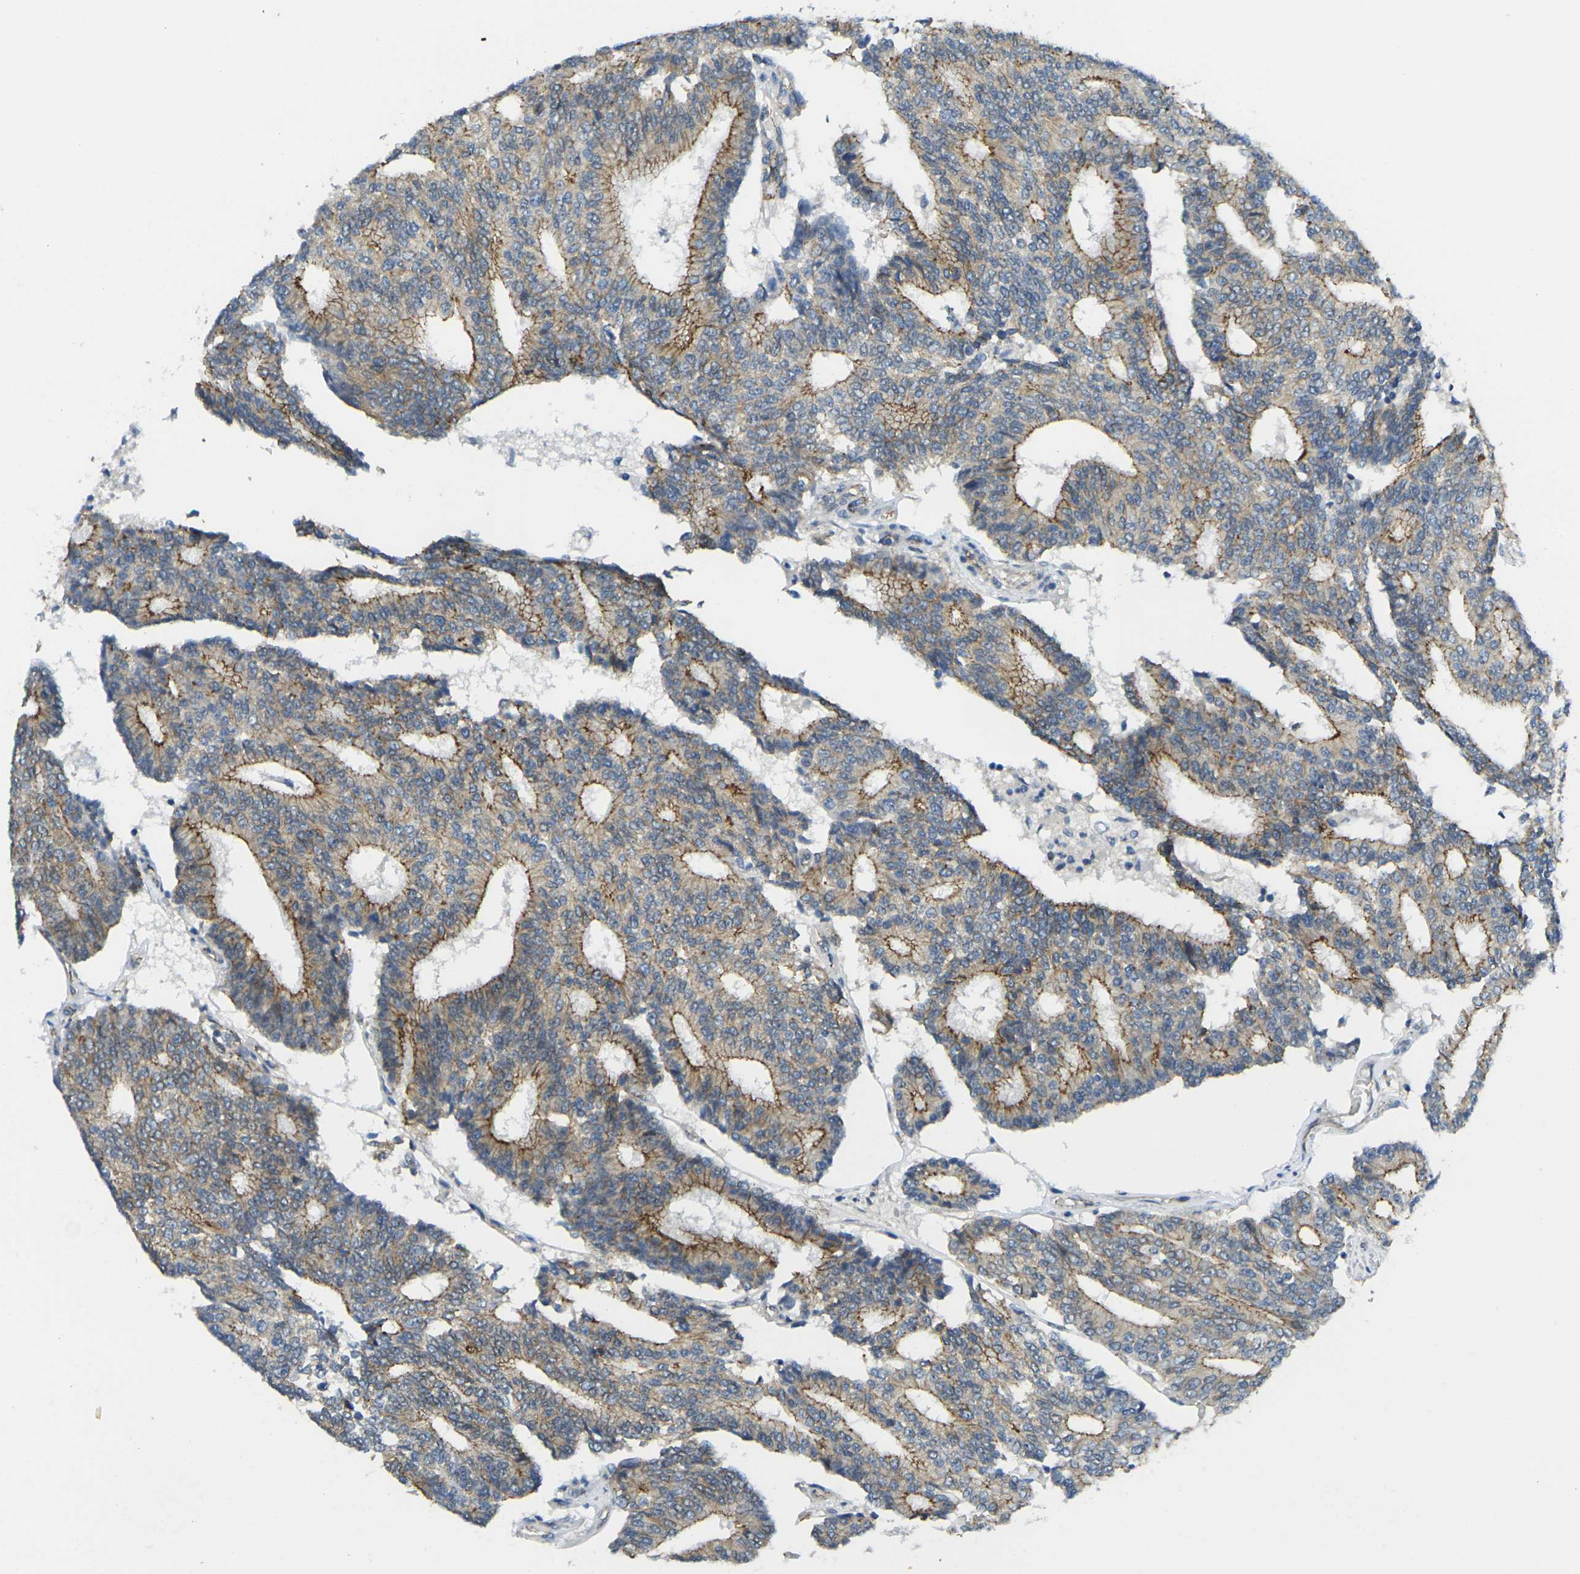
{"staining": {"intensity": "moderate", "quantity": ">75%", "location": "cytoplasmic/membranous"}, "tissue": "prostate cancer", "cell_type": "Tumor cells", "image_type": "cancer", "snomed": [{"axis": "morphology", "description": "Adenocarcinoma, High grade"}, {"axis": "topography", "description": "Prostate"}], "caption": "Immunohistochemistry (IHC) histopathology image of prostate cancer stained for a protein (brown), which reveals medium levels of moderate cytoplasmic/membranous staining in approximately >75% of tumor cells.", "gene": "RHBDD1", "patient": {"sex": "male", "age": 55}}